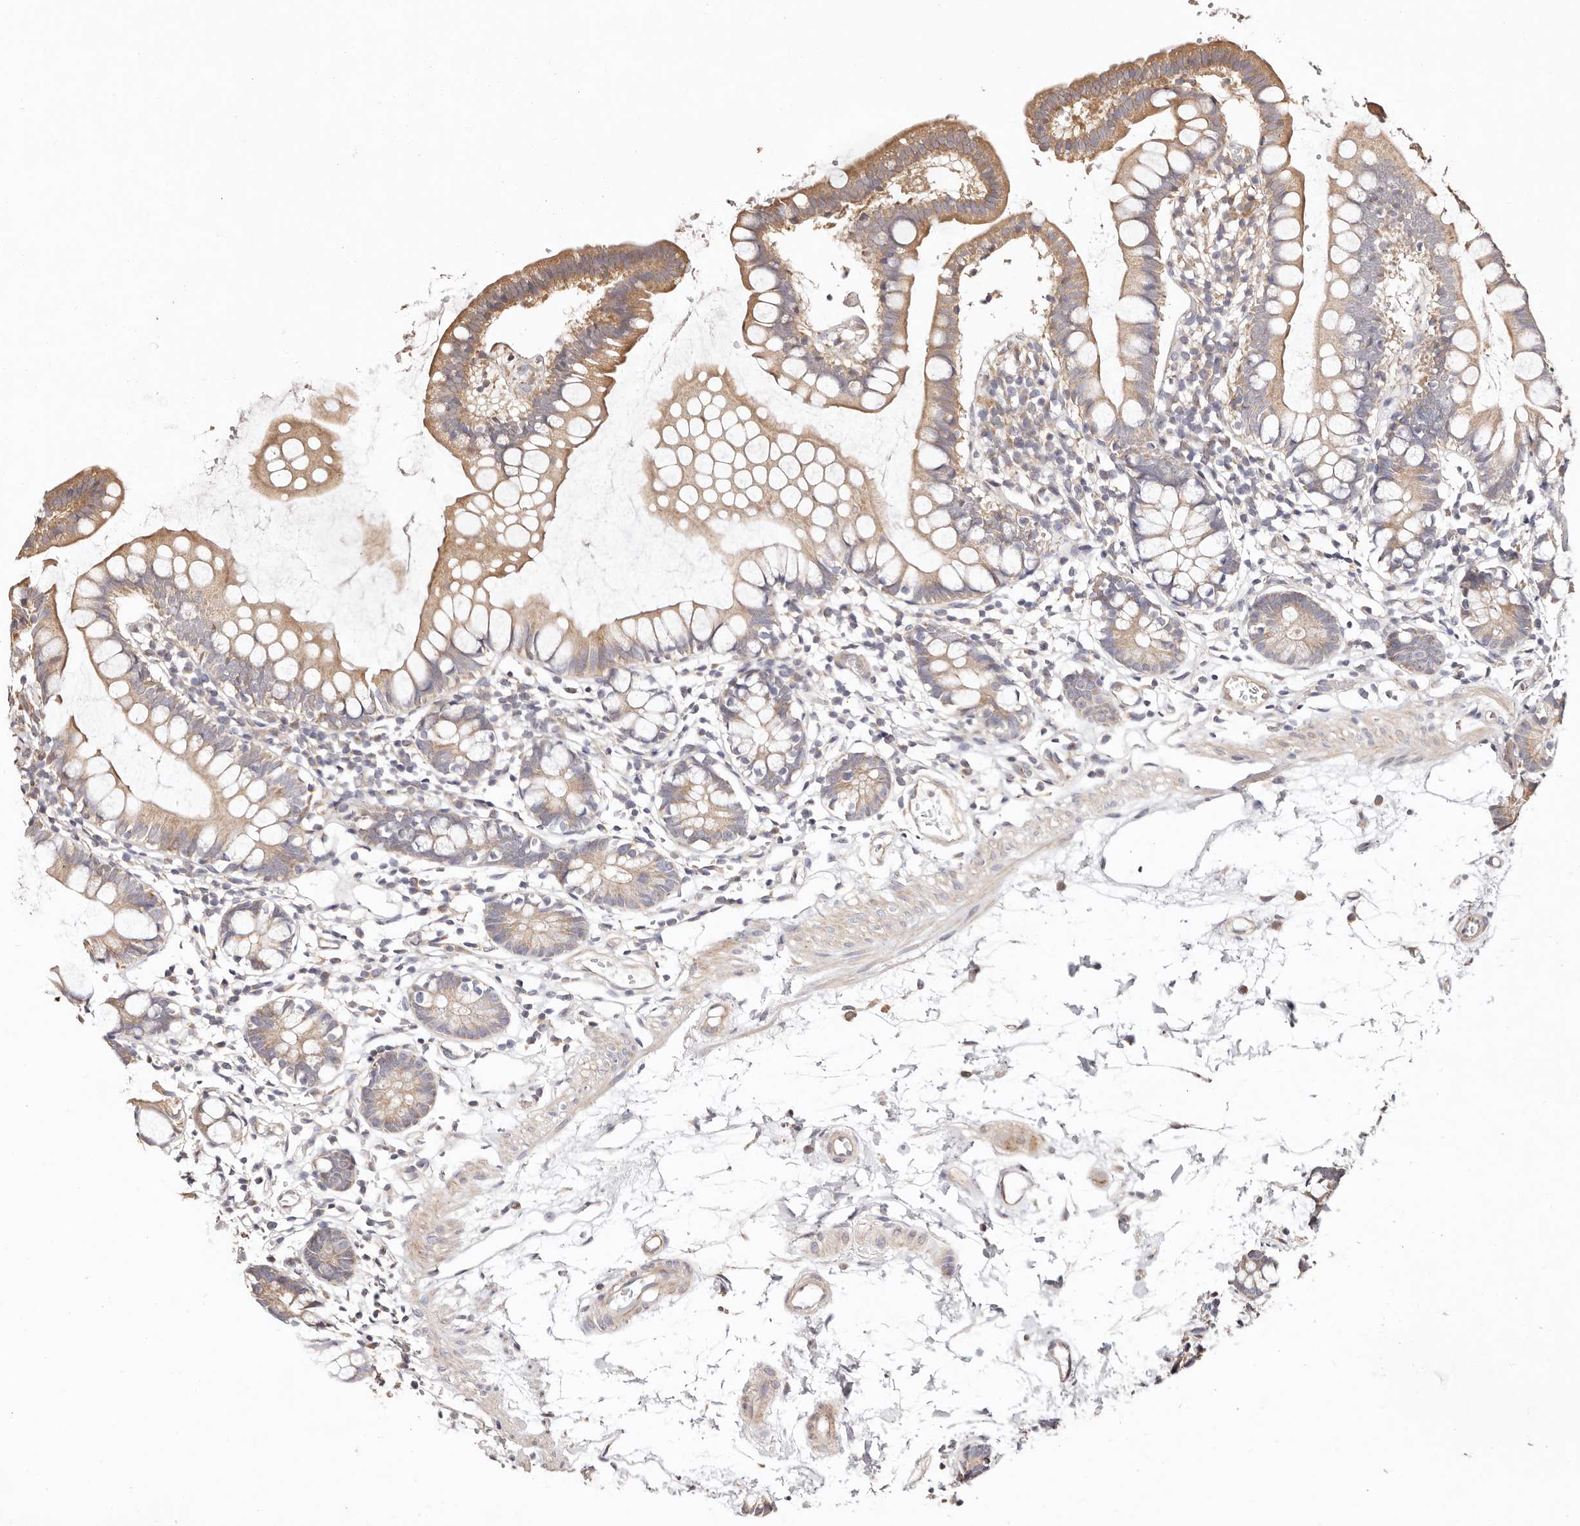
{"staining": {"intensity": "moderate", "quantity": ">75%", "location": "cytoplasmic/membranous"}, "tissue": "small intestine", "cell_type": "Glandular cells", "image_type": "normal", "snomed": [{"axis": "morphology", "description": "Normal tissue, NOS"}, {"axis": "topography", "description": "Small intestine"}], "caption": "Immunohistochemical staining of unremarkable human small intestine shows medium levels of moderate cytoplasmic/membranous positivity in approximately >75% of glandular cells.", "gene": "MAPK1", "patient": {"sex": "female", "age": 84}}